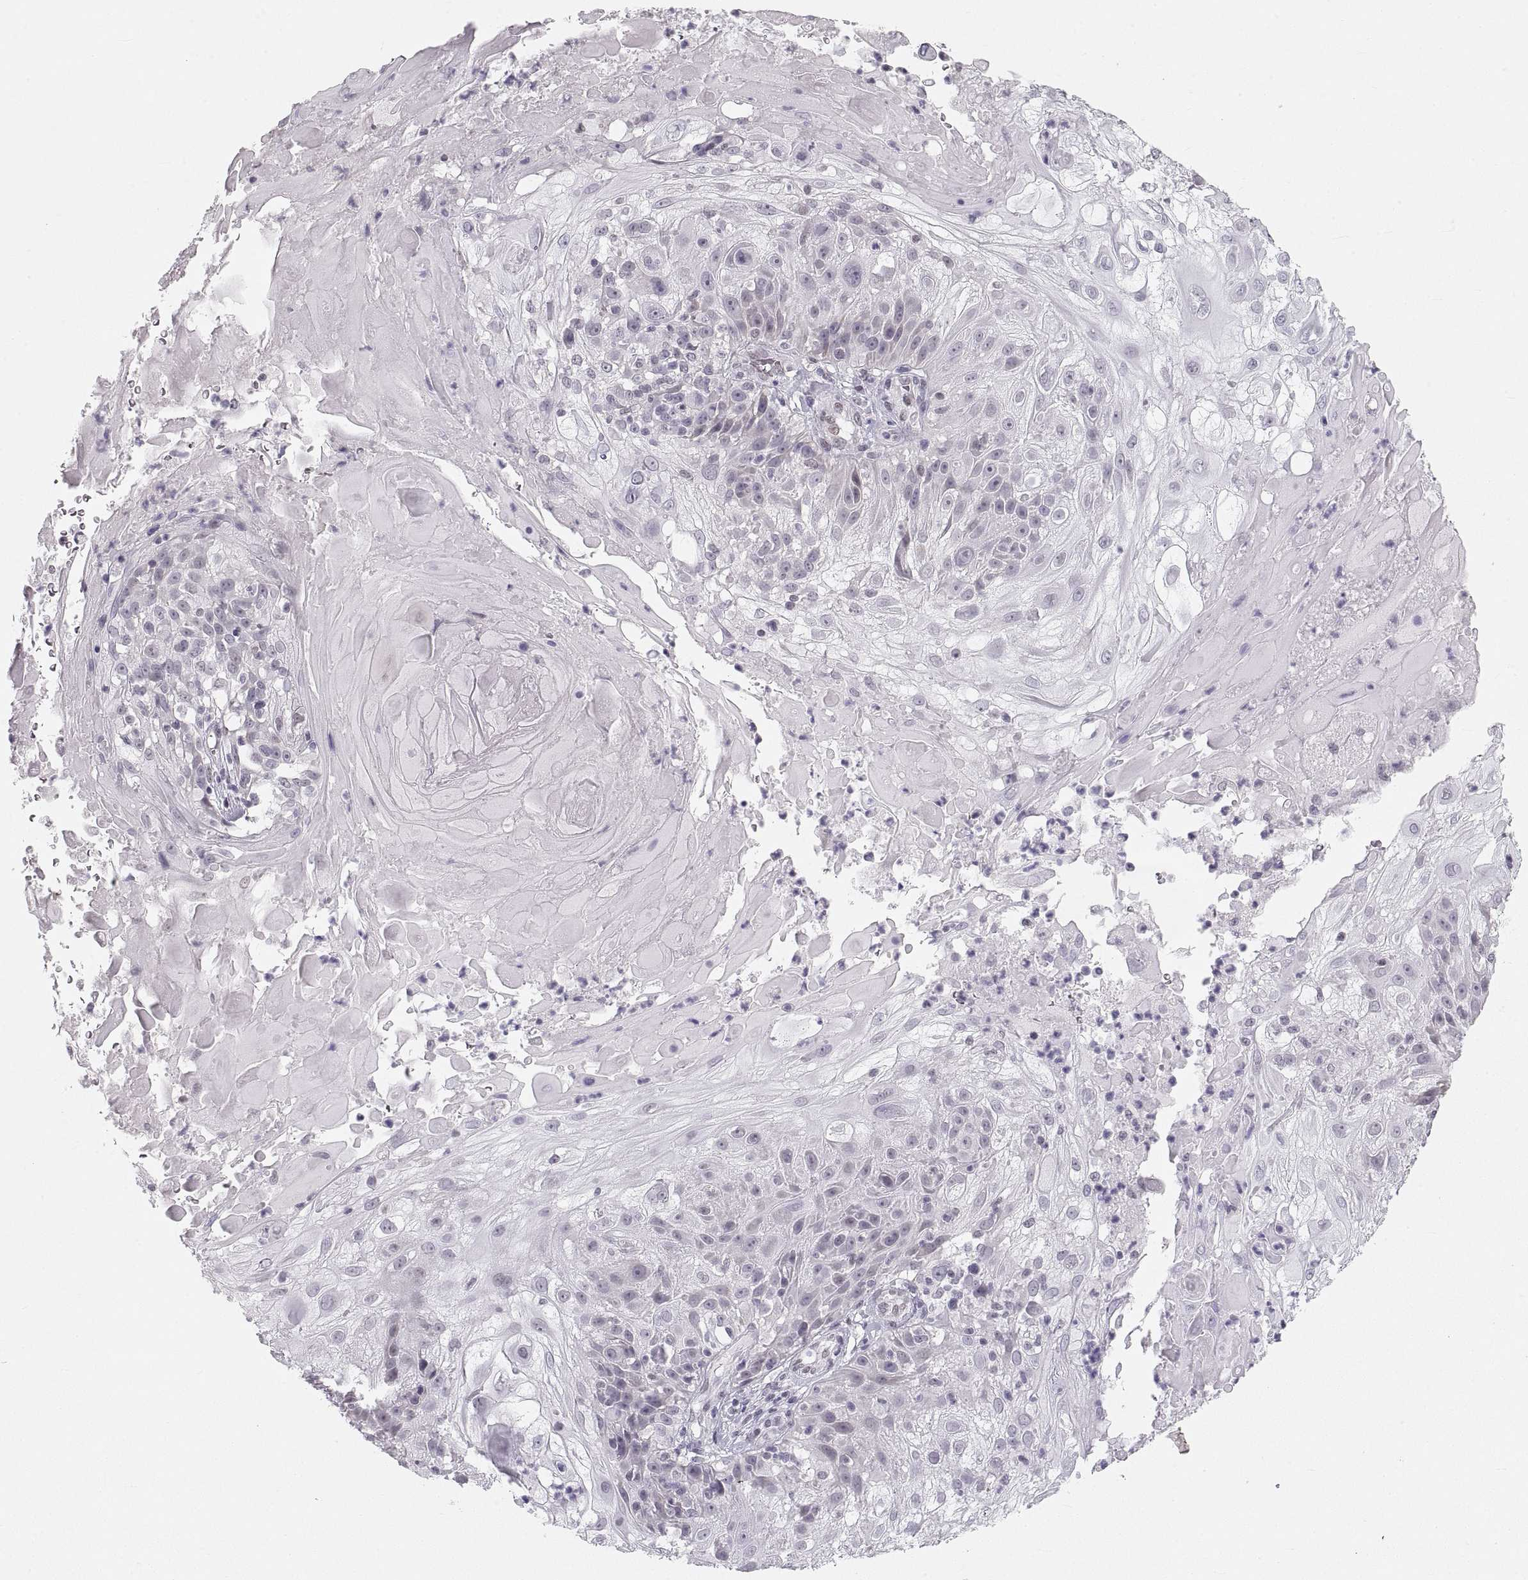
{"staining": {"intensity": "negative", "quantity": "none", "location": "none"}, "tissue": "skin cancer", "cell_type": "Tumor cells", "image_type": "cancer", "snomed": [{"axis": "morphology", "description": "Normal tissue, NOS"}, {"axis": "morphology", "description": "Squamous cell carcinoma, NOS"}, {"axis": "topography", "description": "Skin"}], "caption": "High magnification brightfield microscopy of skin cancer (squamous cell carcinoma) stained with DAB (brown) and counterstained with hematoxylin (blue): tumor cells show no significant positivity.", "gene": "NANOS3", "patient": {"sex": "female", "age": 83}}